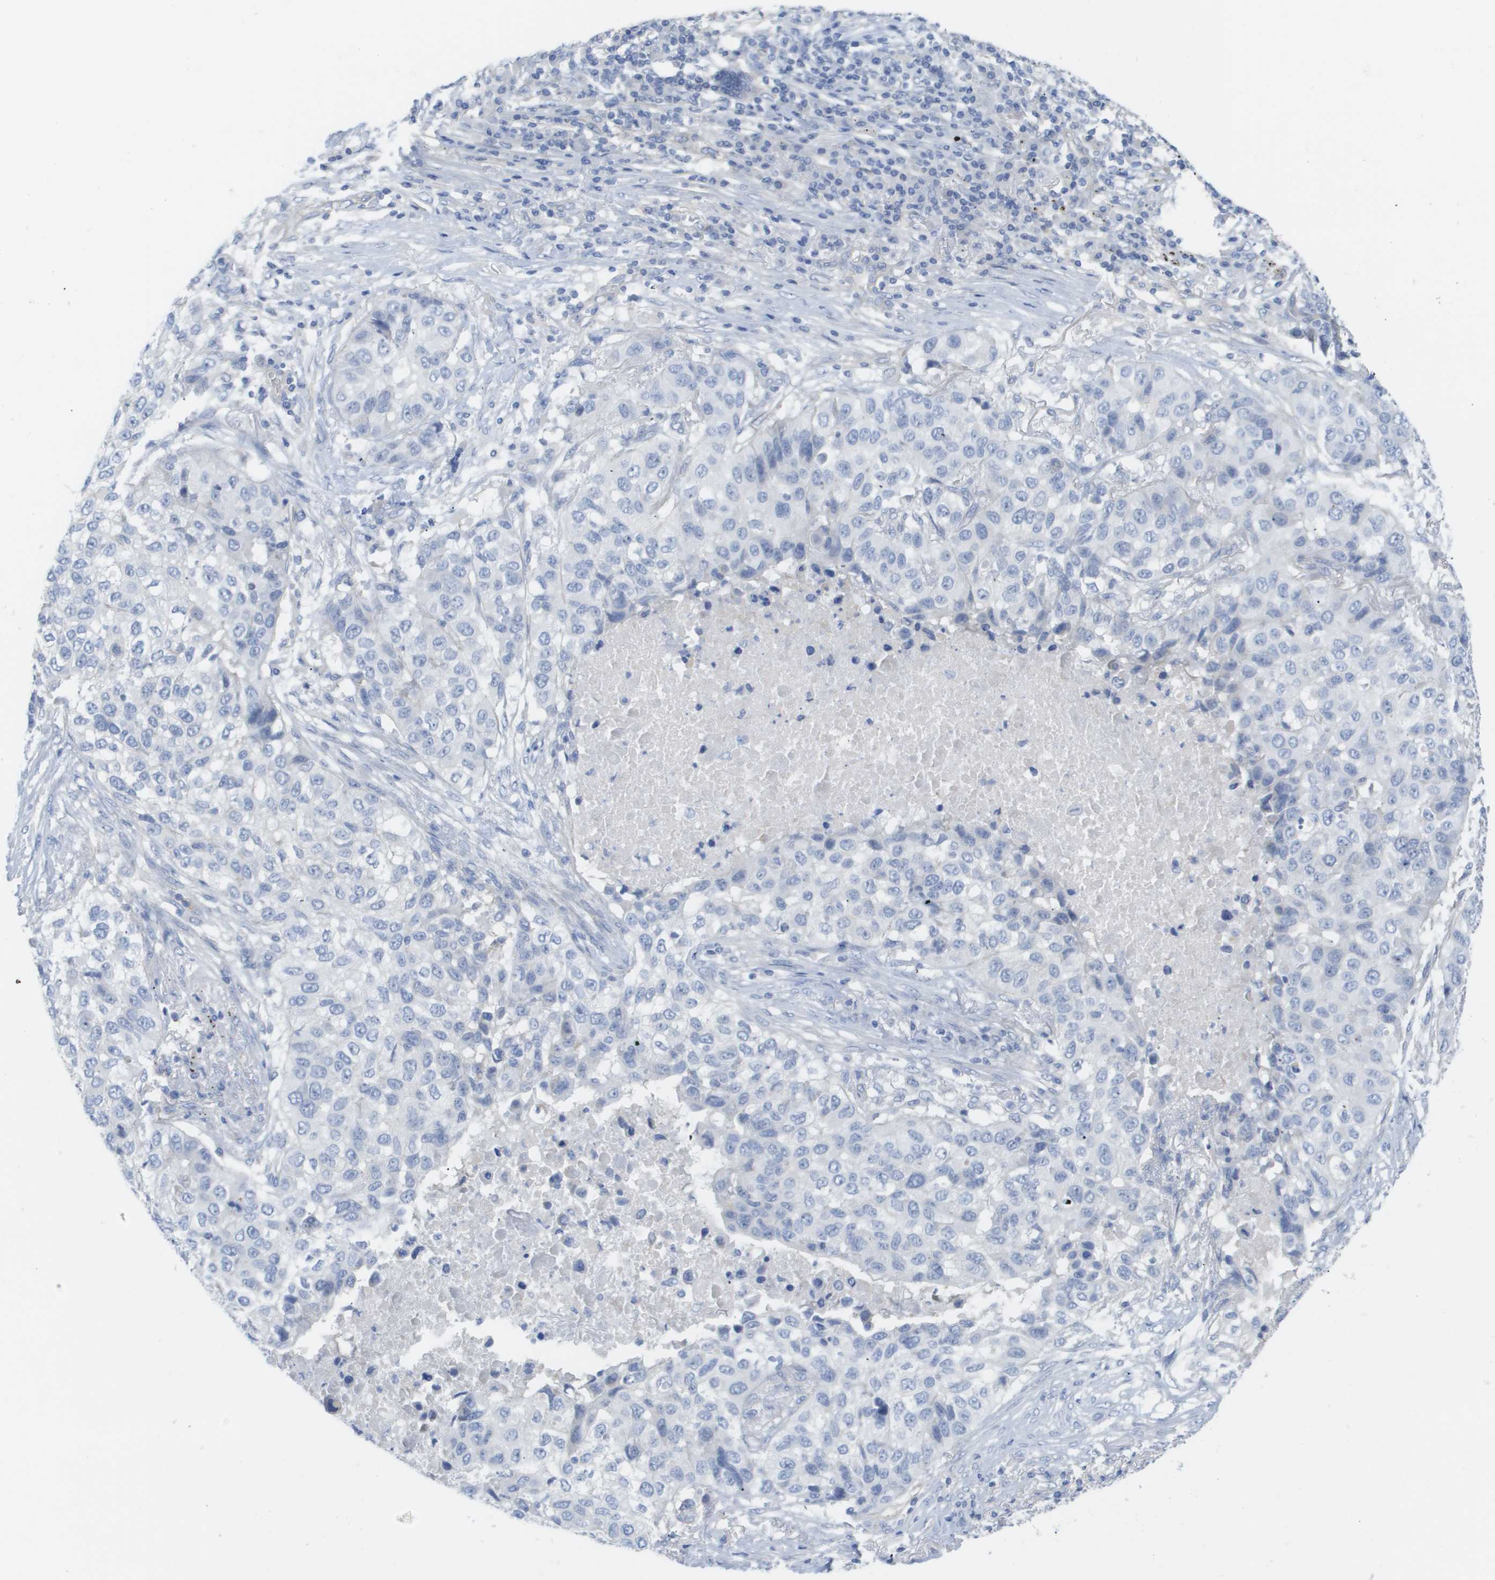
{"staining": {"intensity": "negative", "quantity": "none", "location": "none"}, "tissue": "lung cancer", "cell_type": "Tumor cells", "image_type": "cancer", "snomed": [{"axis": "morphology", "description": "Squamous cell carcinoma, NOS"}, {"axis": "topography", "description": "Lung"}], "caption": "The image displays no staining of tumor cells in squamous cell carcinoma (lung).", "gene": "MYL3", "patient": {"sex": "male", "age": 57}}